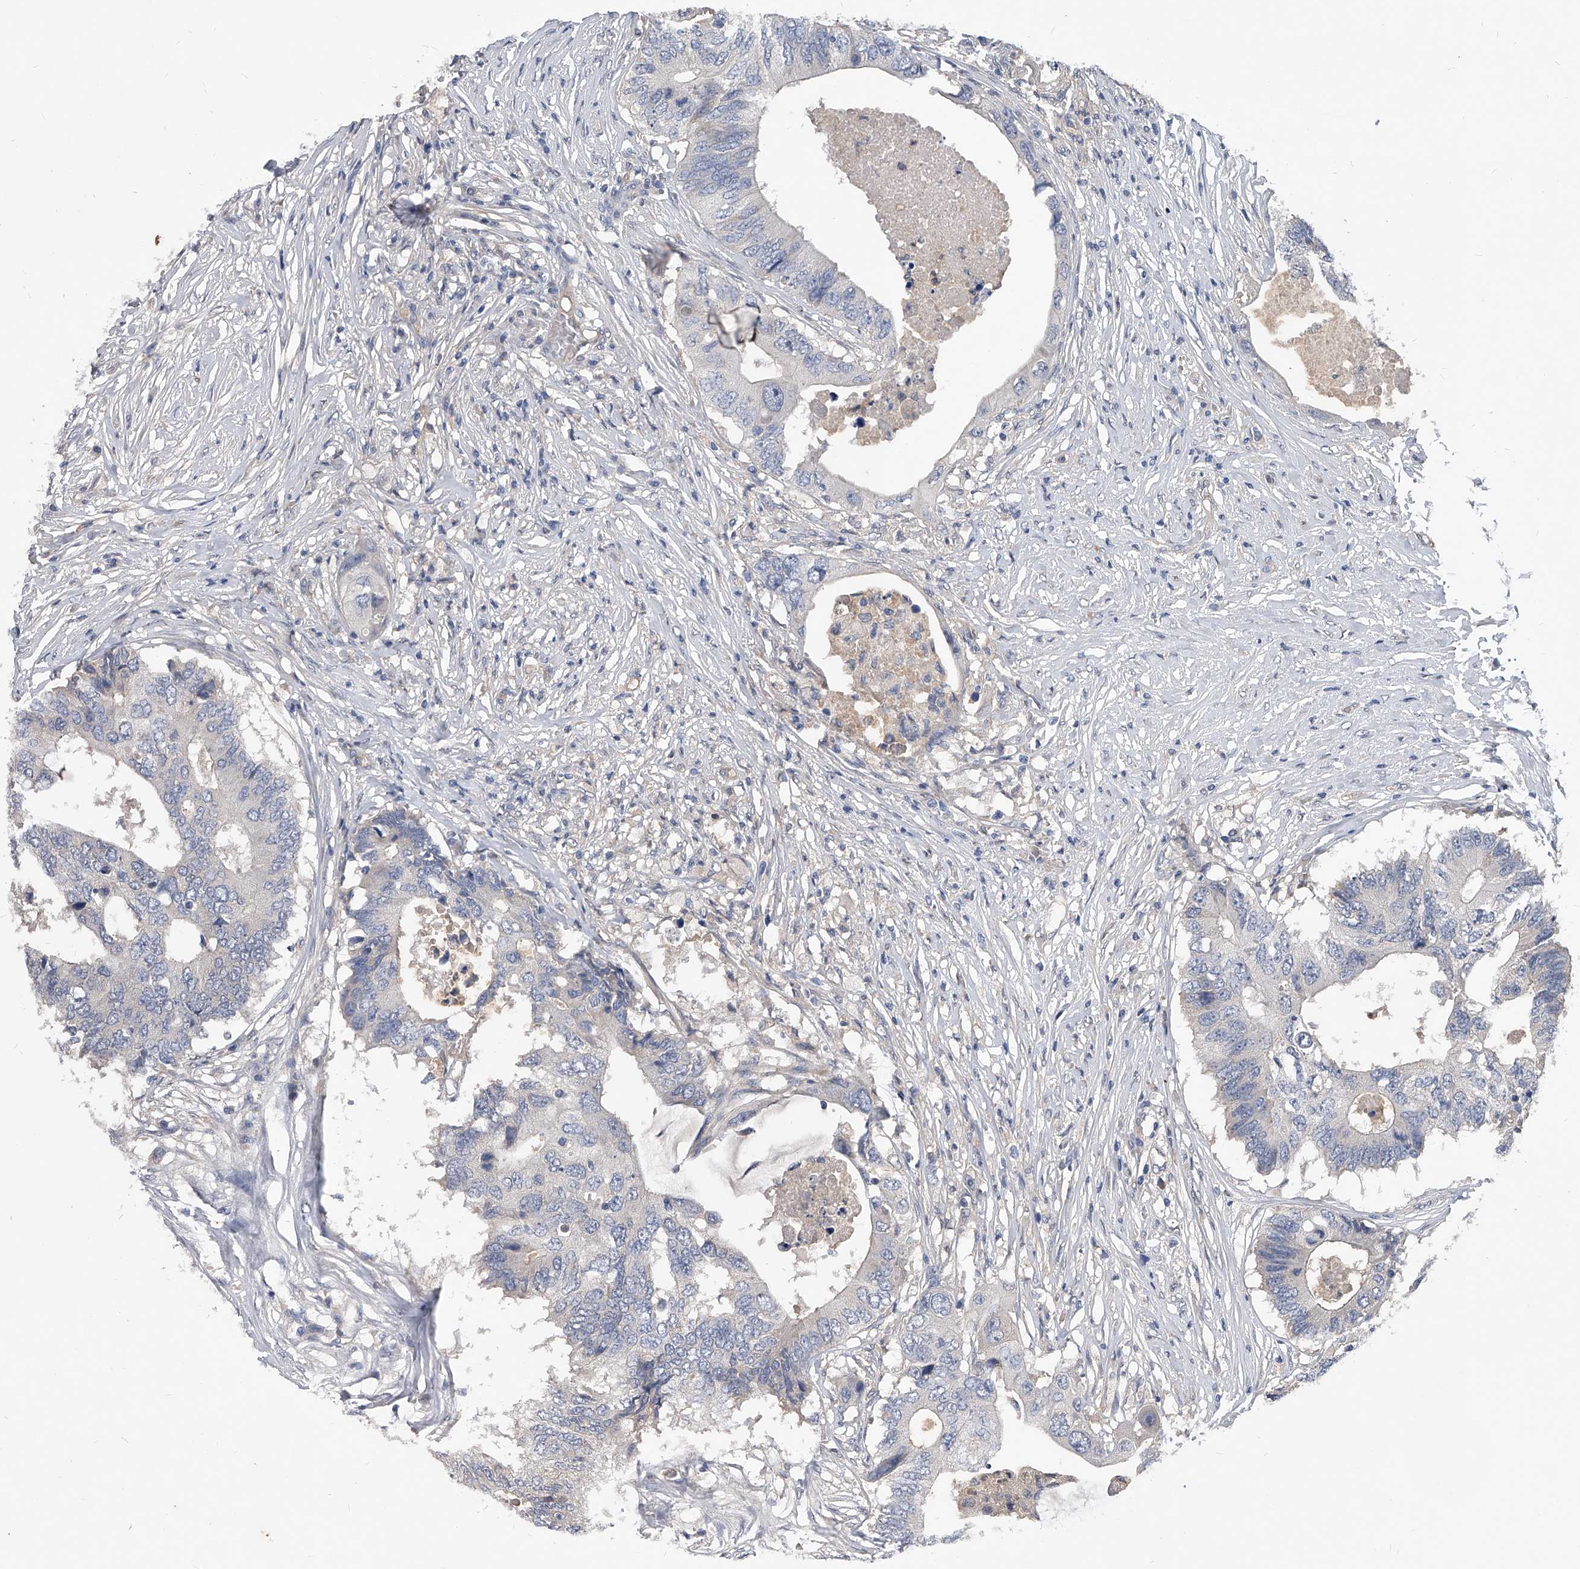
{"staining": {"intensity": "negative", "quantity": "none", "location": "none"}, "tissue": "colorectal cancer", "cell_type": "Tumor cells", "image_type": "cancer", "snomed": [{"axis": "morphology", "description": "Adenocarcinoma, NOS"}, {"axis": "topography", "description": "Colon"}], "caption": "Tumor cells show no significant protein positivity in colorectal cancer (adenocarcinoma).", "gene": "HOMER3", "patient": {"sex": "male", "age": 71}}